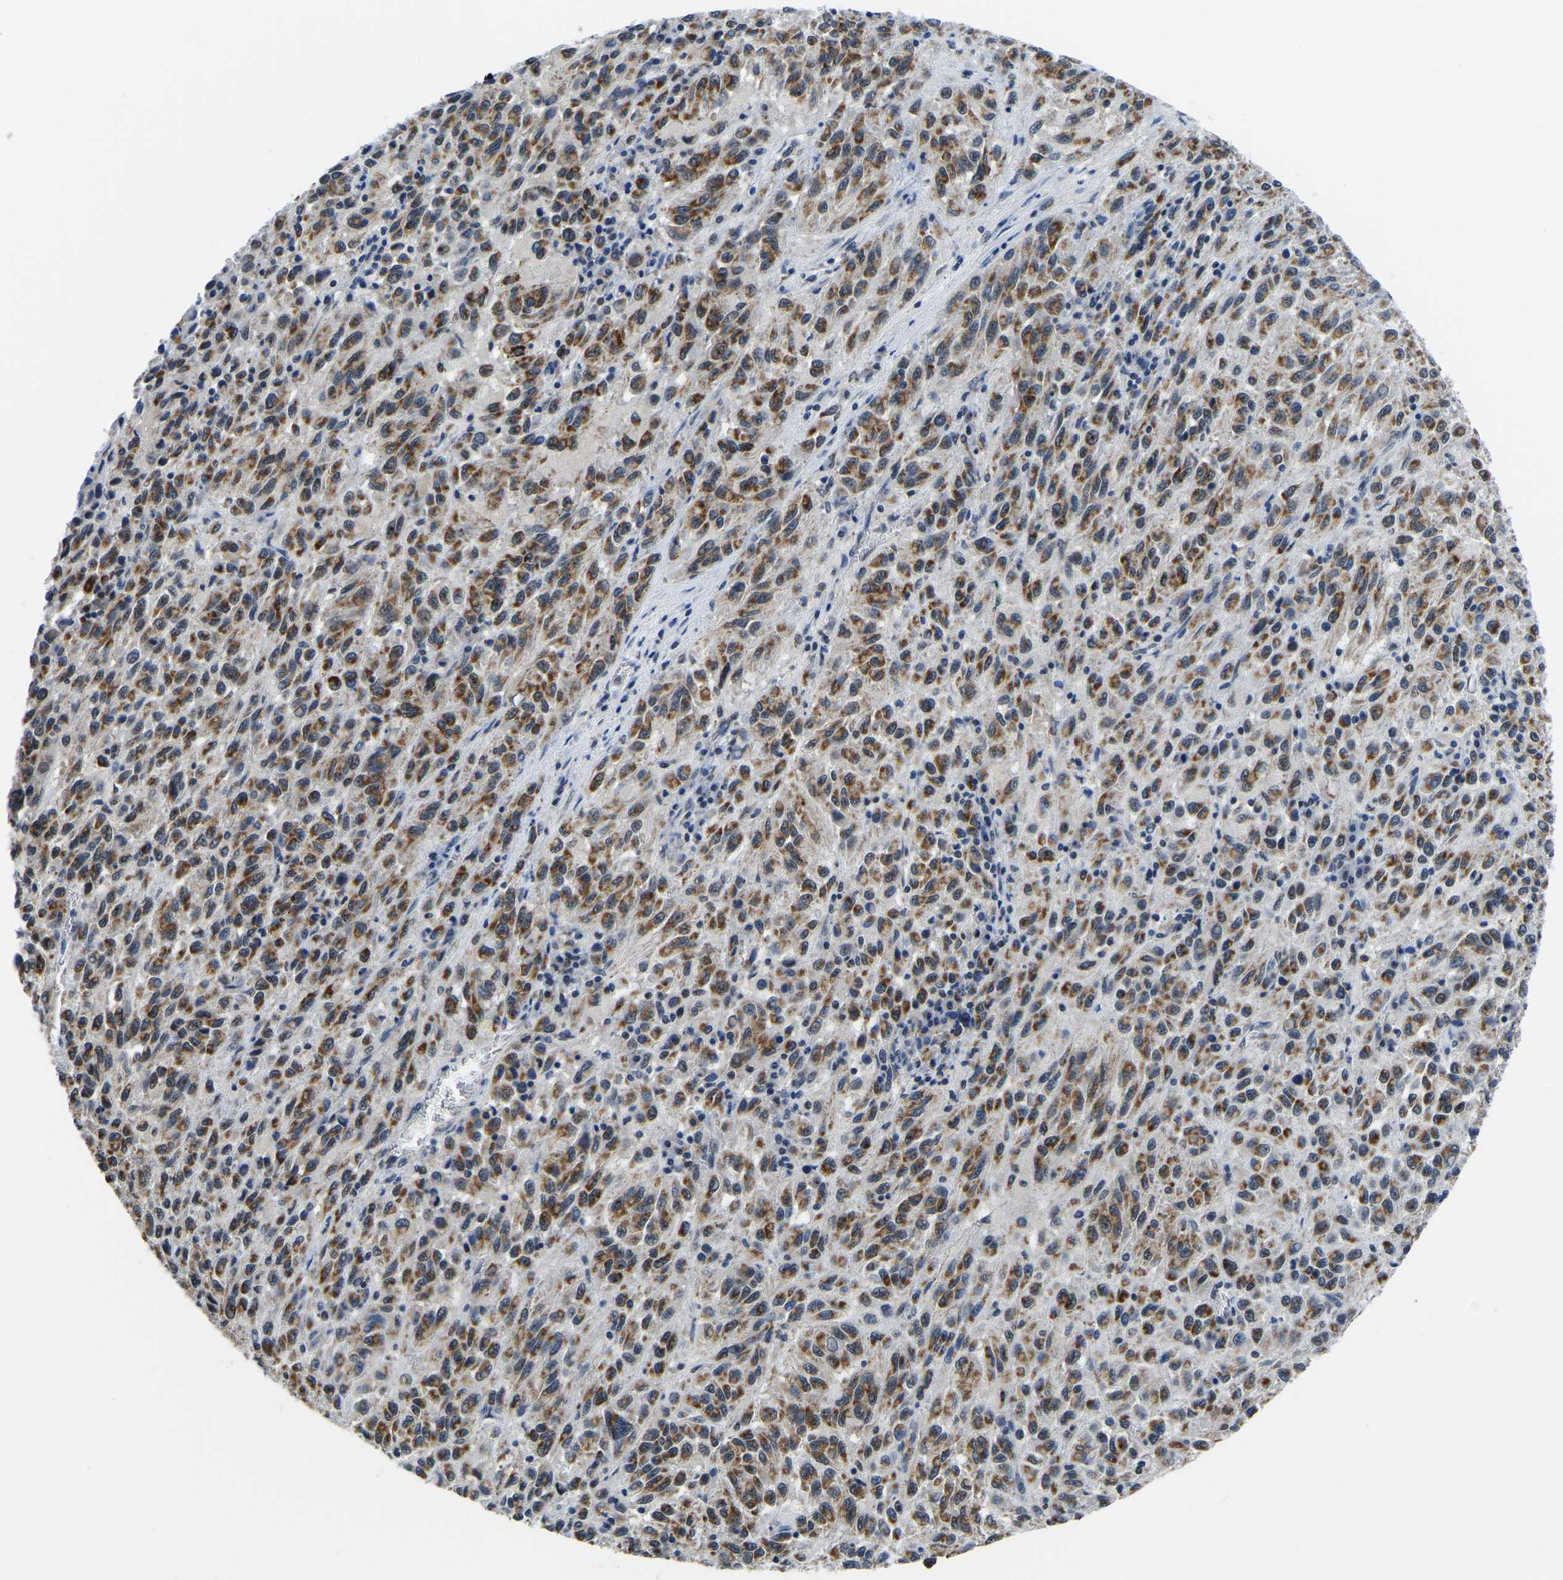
{"staining": {"intensity": "moderate", "quantity": ">75%", "location": "cytoplasmic/membranous"}, "tissue": "melanoma", "cell_type": "Tumor cells", "image_type": "cancer", "snomed": [{"axis": "morphology", "description": "Malignant melanoma, Metastatic site"}, {"axis": "topography", "description": "Lung"}], "caption": "Brown immunohistochemical staining in melanoma exhibits moderate cytoplasmic/membranous positivity in approximately >75% of tumor cells. (DAB IHC with brightfield microscopy, high magnification).", "gene": "BNIP3L", "patient": {"sex": "male", "age": 64}}